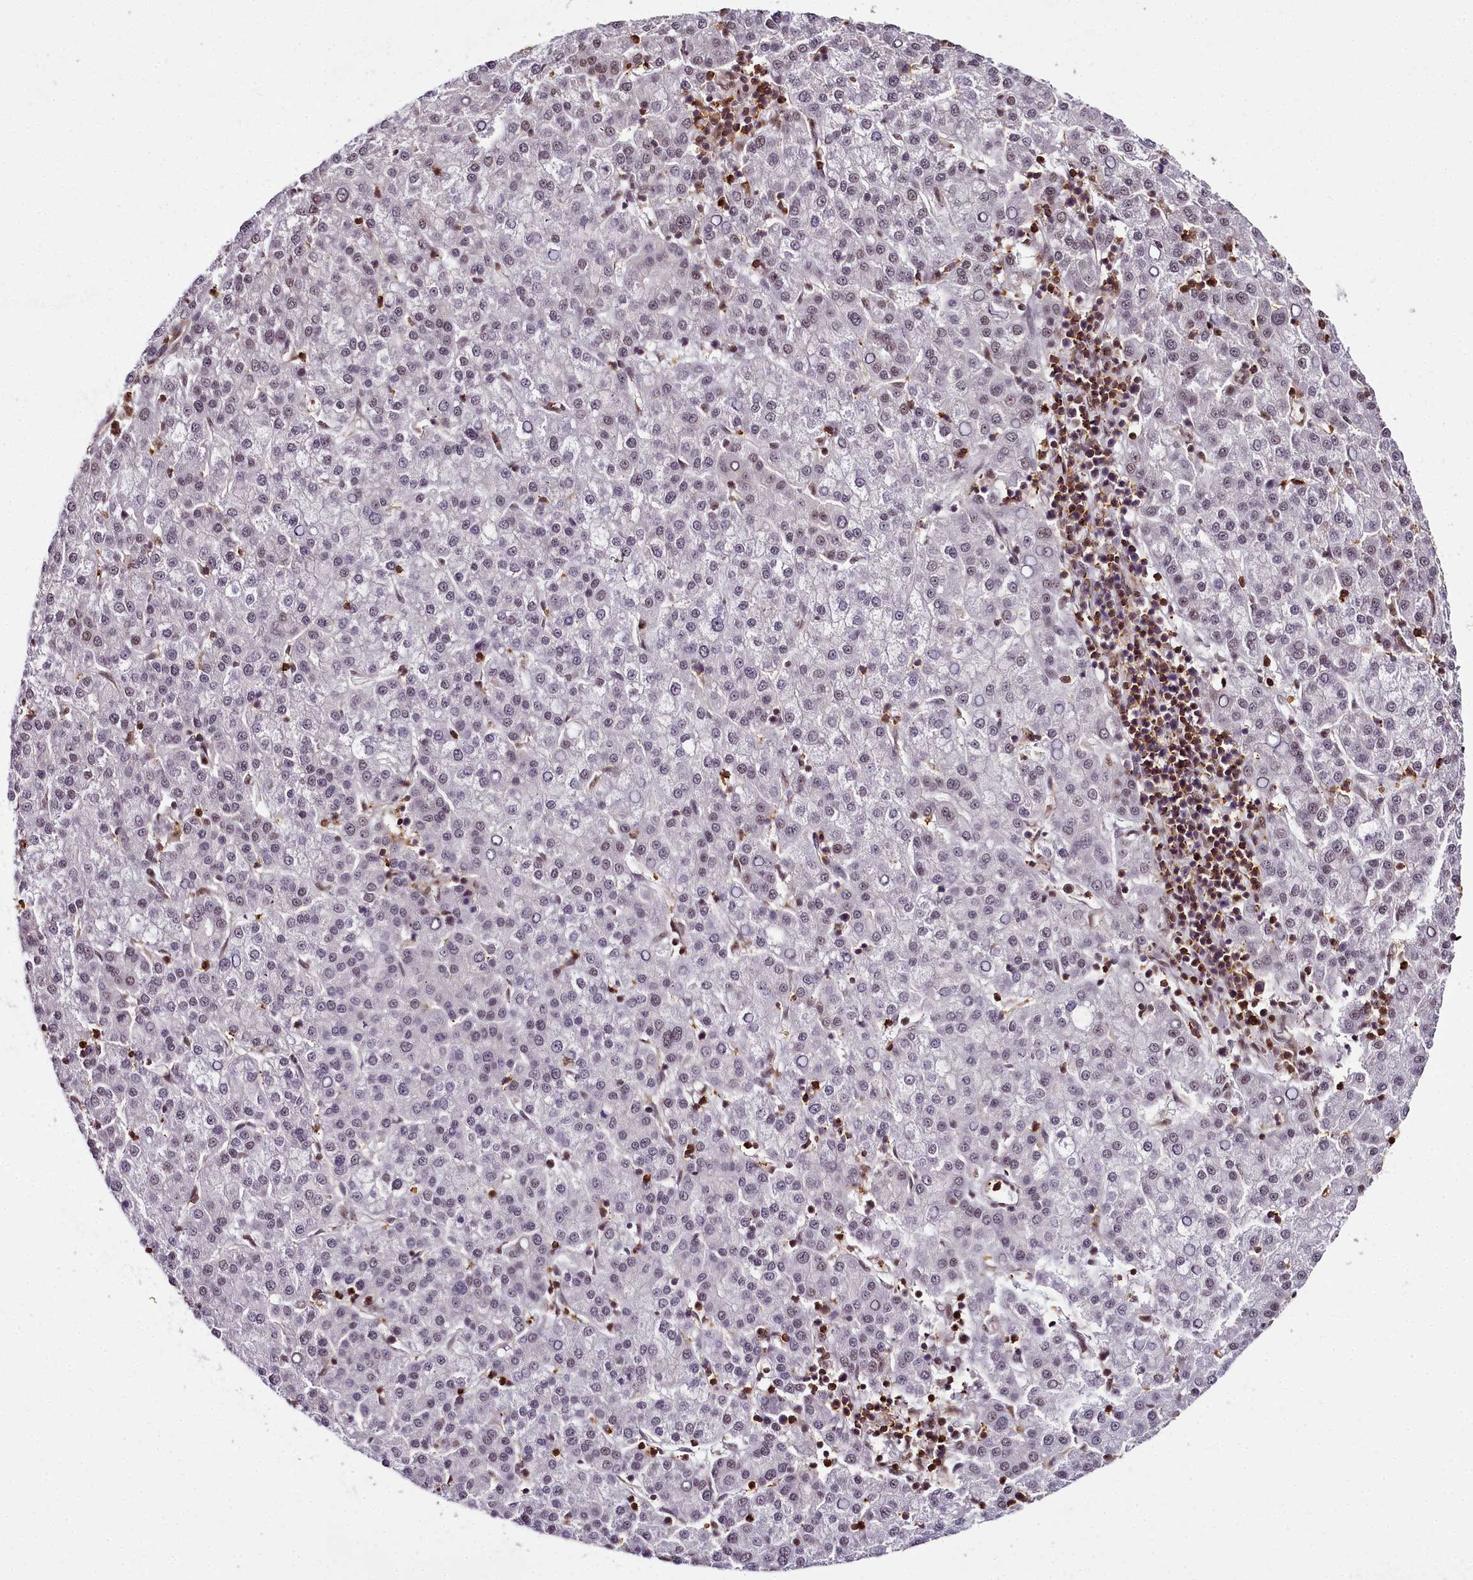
{"staining": {"intensity": "negative", "quantity": "none", "location": "none"}, "tissue": "liver cancer", "cell_type": "Tumor cells", "image_type": "cancer", "snomed": [{"axis": "morphology", "description": "Carcinoma, Hepatocellular, NOS"}, {"axis": "topography", "description": "Liver"}], "caption": "Tumor cells show no significant protein expression in hepatocellular carcinoma (liver). (Stains: DAB (3,3'-diaminobenzidine) immunohistochemistry (IHC) with hematoxylin counter stain, Microscopy: brightfield microscopy at high magnification).", "gene": "PPP4C", "patient": {"sex": "female", "age": 58}}